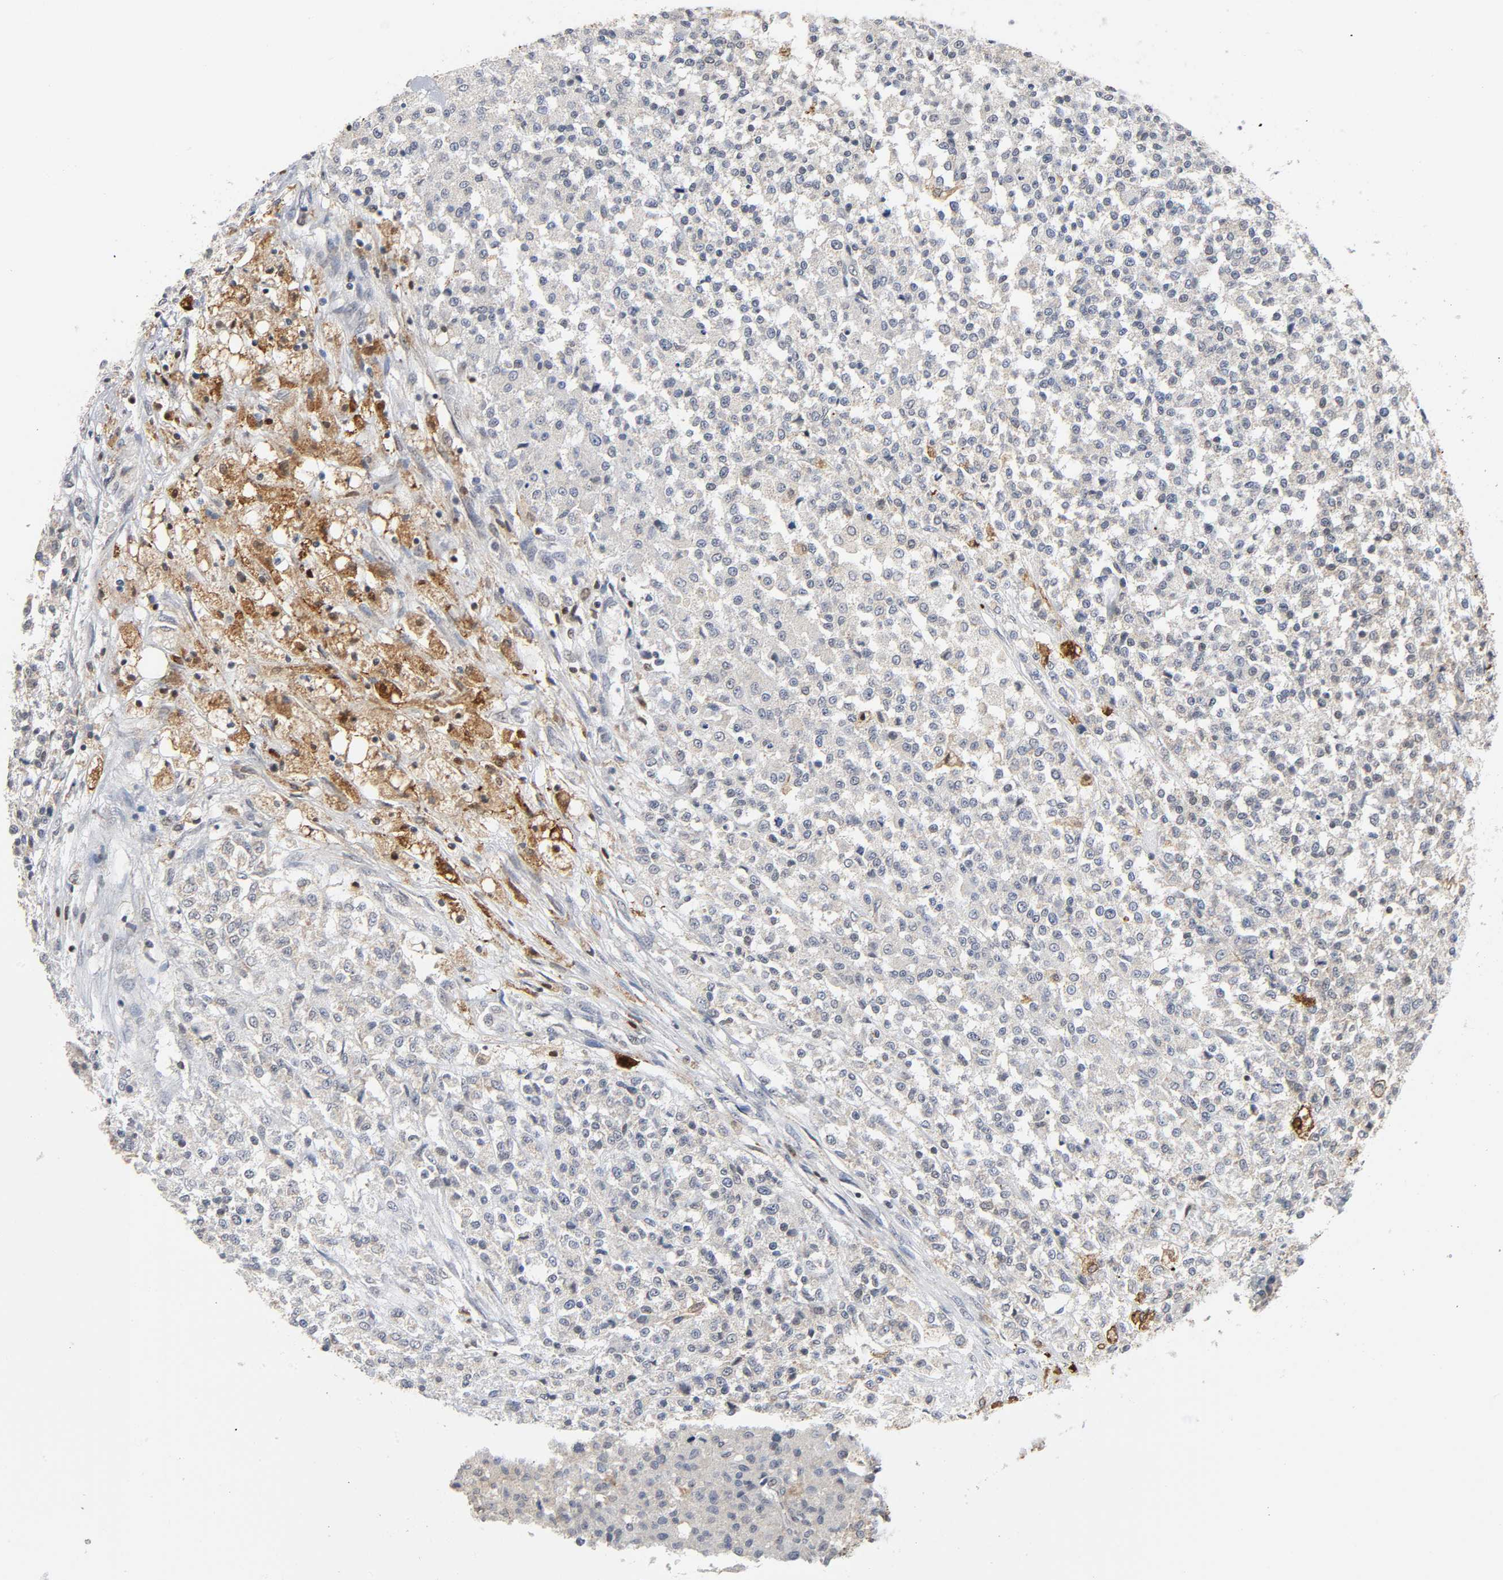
{"staining": {"intensity": "negative", "quantity": "none", "location": "none"}, "tissue": "testis cancer", "cell_type": "Tumor cells", "image_type": "cancer", "snomed": [{"axis": "morphology", "description": "Seminoma, NOS"}, {"axis": "topography", "description": "Testis"}], "caption": "Histopathology image shows no significant protein expression in tumor cells of testis cancer (seminoma).", "gene": "KAT2B", "patient": {"sex": "male", "age": 59}}